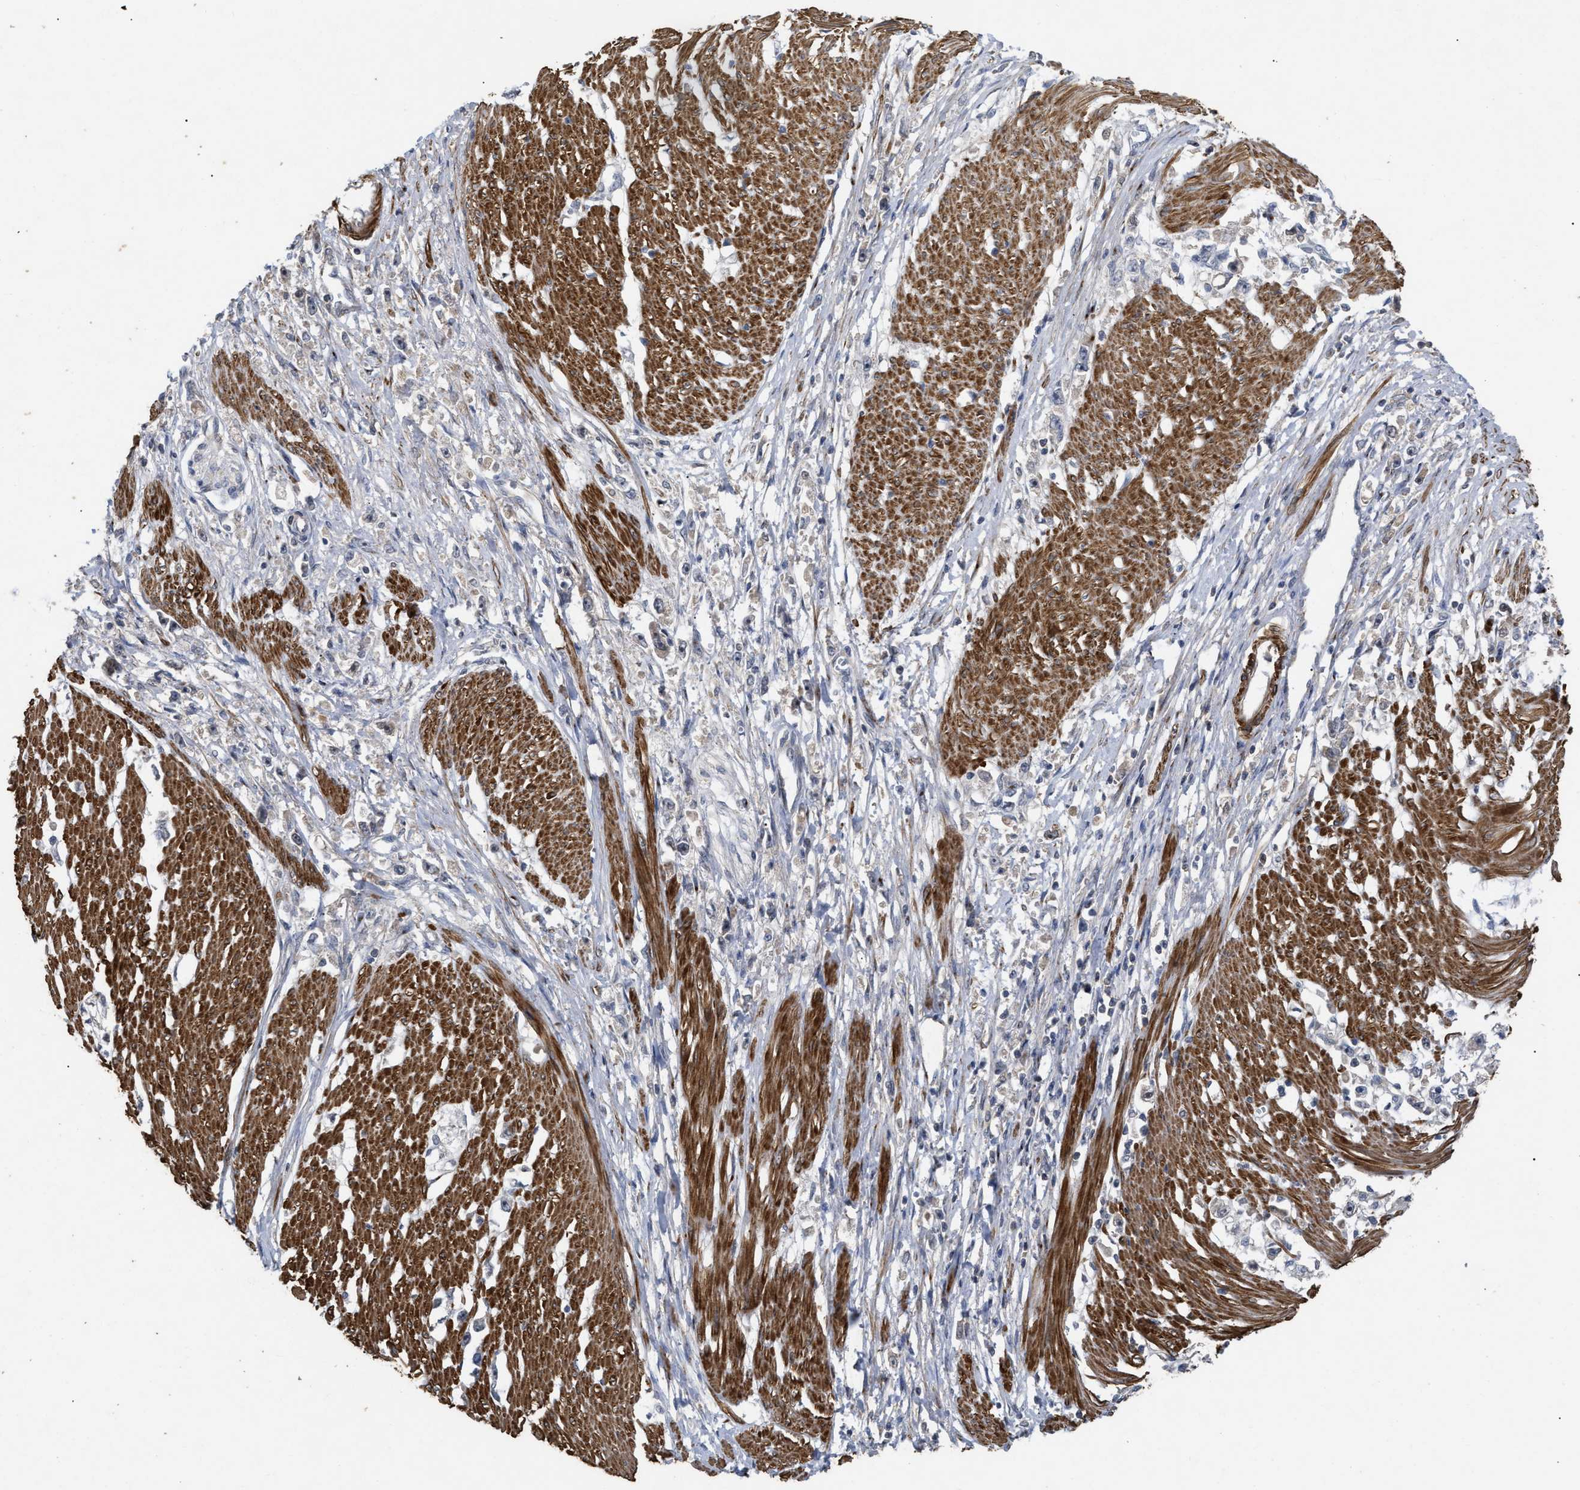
{"staining": {"intensity": "negative", "quantity": "none", "location": "none"}, "tissue": "stomach cancer", "cell_type": "Tumor cells", "image_type": "cancer", "snomed": [{"axis": "morphology", "description": "Adenocarcinoma, NOS"}, {"axis": "topography", "description": "Stomach"}], "caption": "Immunohistochemical staining of stomach adenocarcinoma exhibits no significant staining in tumor cells.", "gene": "ST6GALNAC6", "patient": {"sex": "female", "age": 59}}